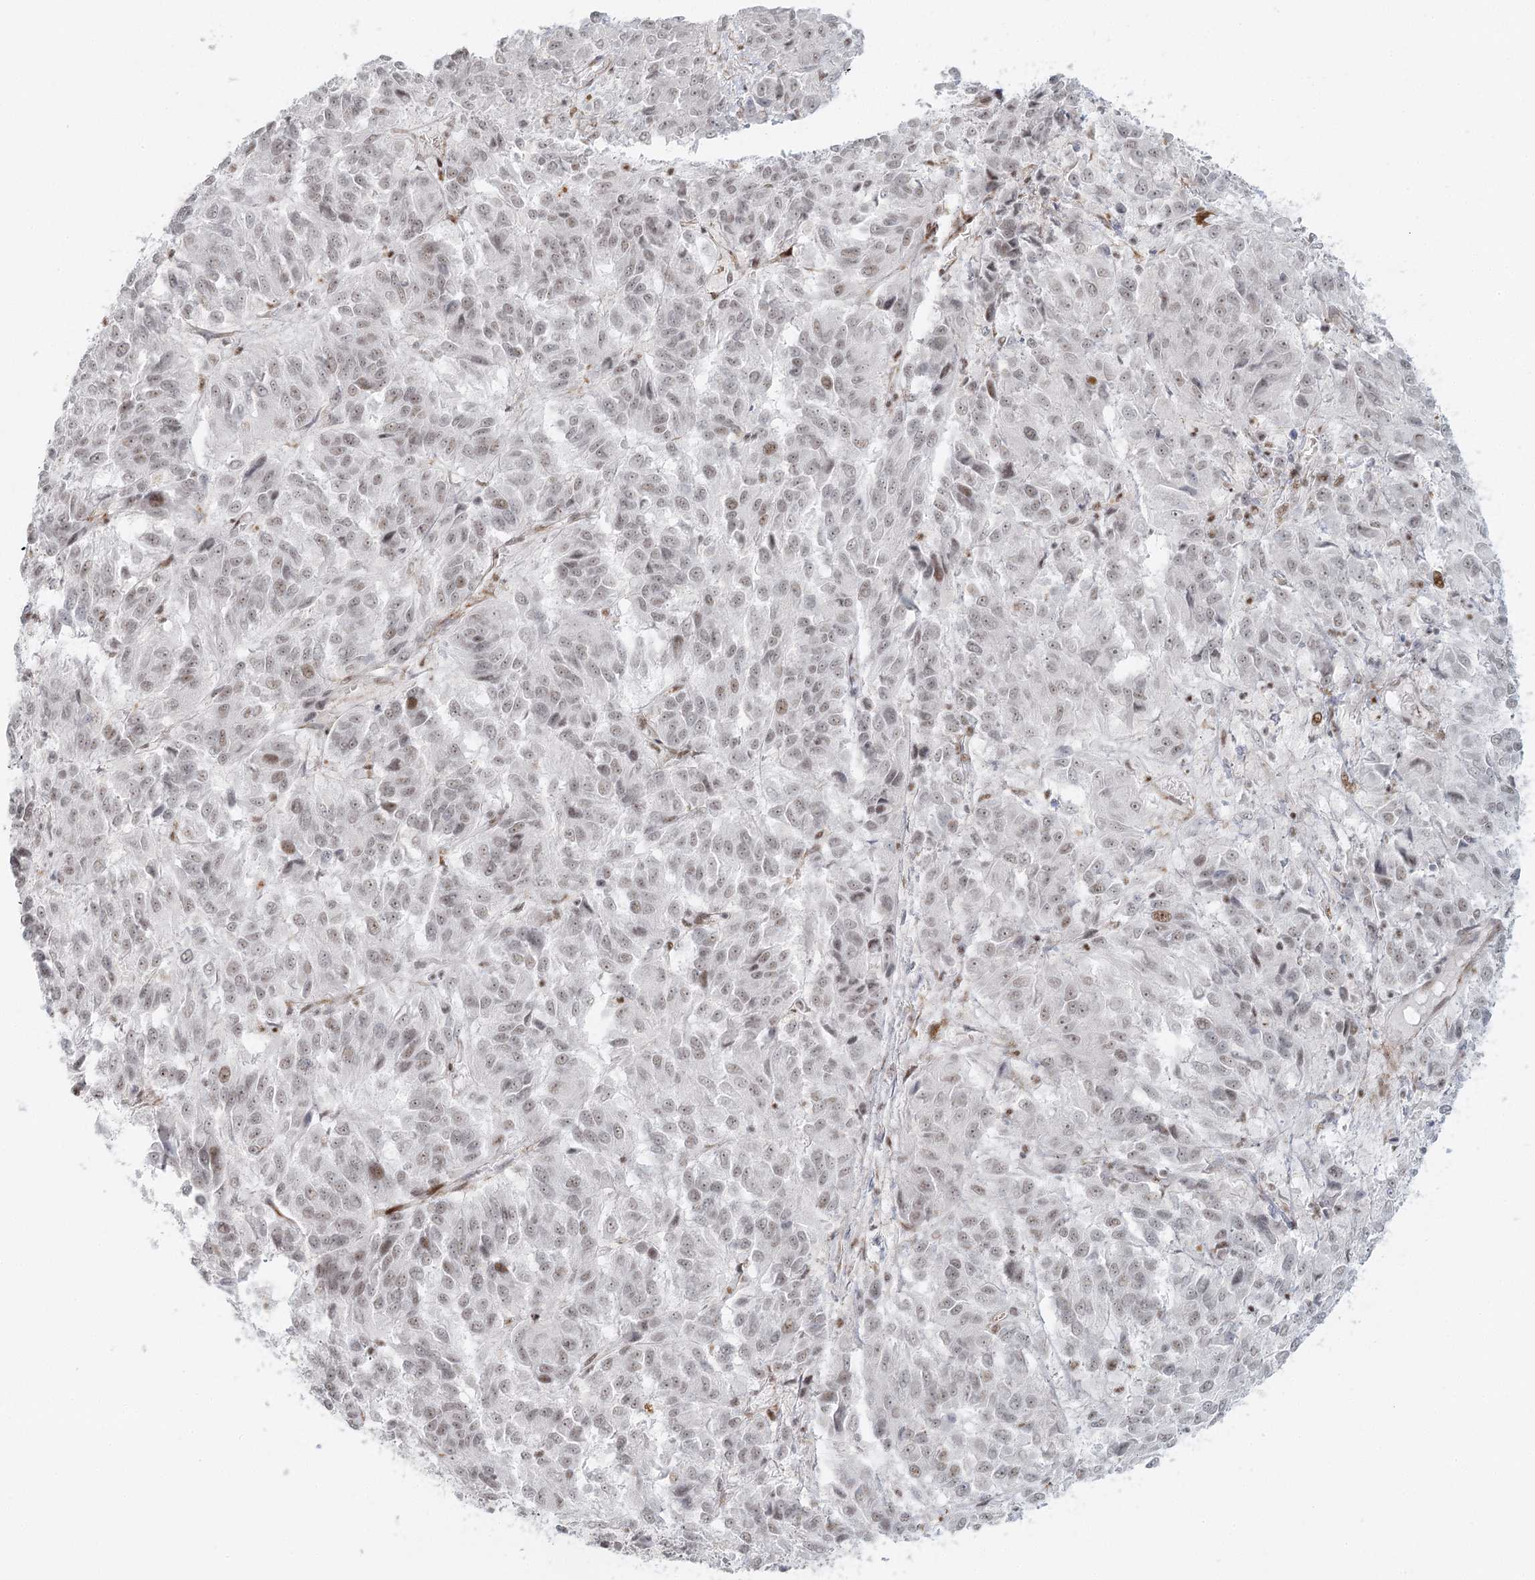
{"staining": {"intensity": "weak", "quantity": "25%-75%", "location": "nuclear"}, "tissue": "melanoma", "cell_type": "Tumor cells", "image_type": "cancer", "snomed": [{"axis": "morphology", "description": "Malignant melanoma, Metastatic site"}, {"axis": "topography", "description": "Lung"}], "caption": "About 25%-75% of tumor cells in malignant melanoma (metastatic site) exhibit weak nuclear protein expression as visualized by brown immunohistochemical staining.", "gene": "U2SURP", "patient": {"sex": "male", "age": 64}}